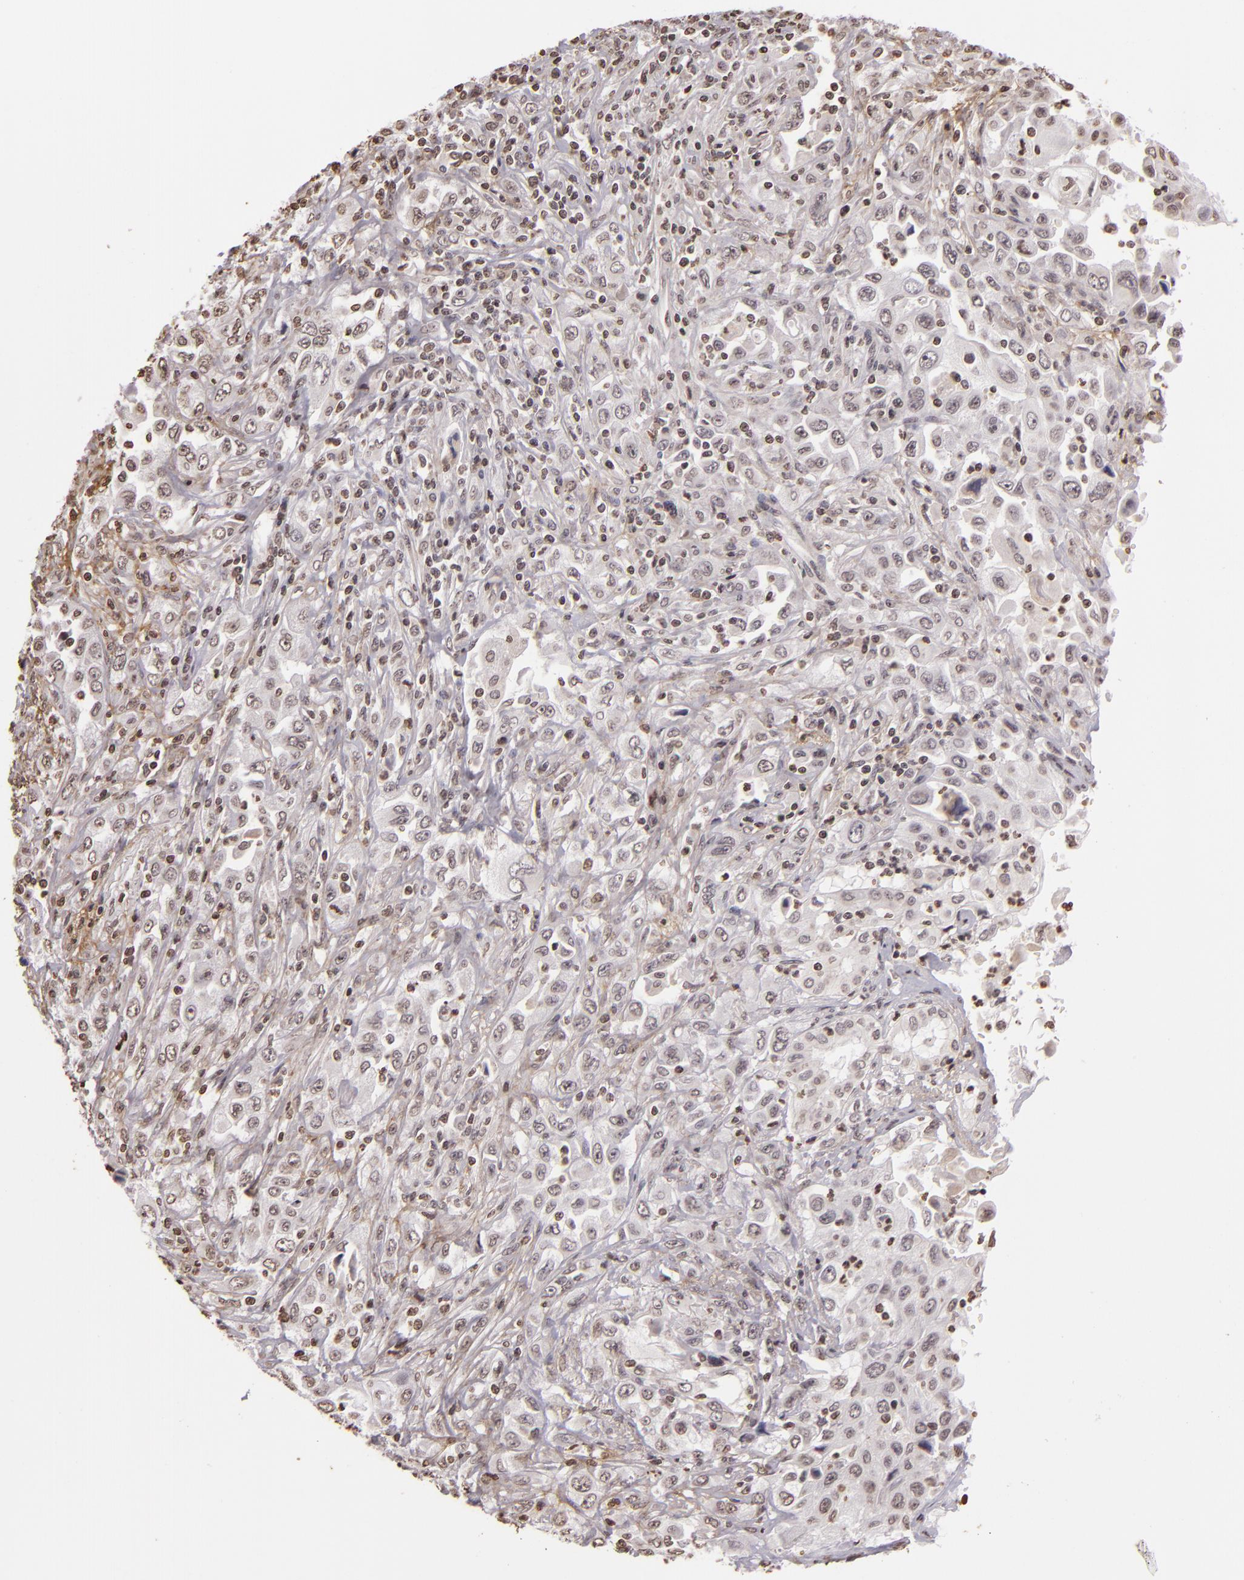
{"staining": {"intensity": "weak", "quantity": "<25%", "location": "nuclear"}, "tissue": "pancreatic cancer", "cell_type": "Tumor cells", "image_type": "cancer", "snomed": [{"axis": "morphology", "description": "Adenocarcinoma, NOS"}, {"axis": "topography", "description": "Pancreas"}], "caption": "Immunohistochemical staining of pancreatic adenocarcinoma exhibits no significant positivity in tumor cells.", "gene": "THRB", "patient": {"sex": "male", "age": 70}}